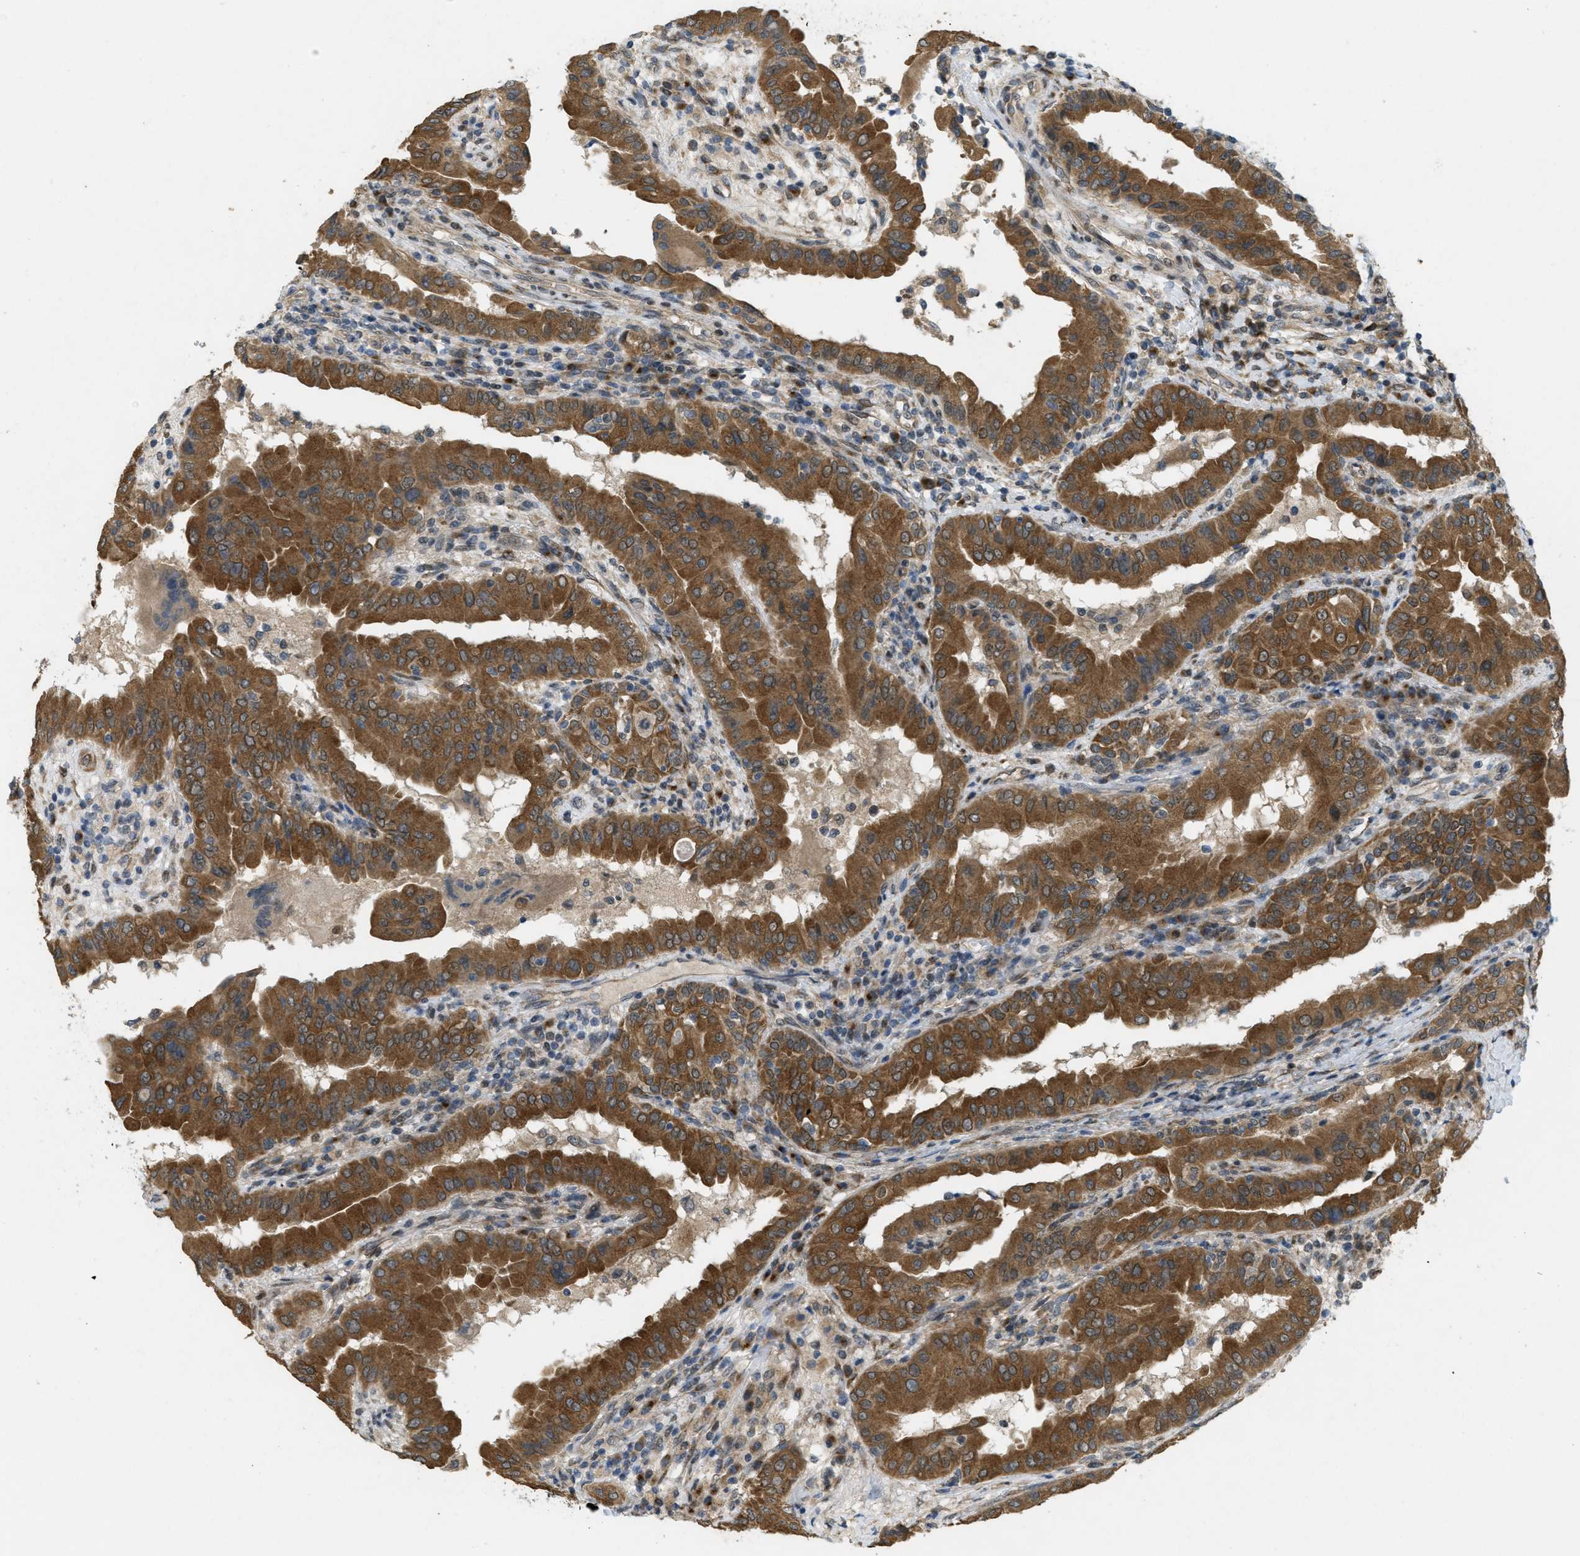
{"staining": {"intensity": "moderate", "quantity": ">75%", "location": "cytoplasmic/membranous"}, "tissue": "thyroid cancer", "cell_type": "Tumor cells", "image_type": "cancer", "snomed": [{"axis": "morphology", "description": "Papillary adenocarcinoma, NOS"}, {"axis": "topography", "description": "Thyroid gland"}], "caption": "Immunohistochemical staining of thyroid papillary adenocarcinoma displays medium levels of moderate cytoplasmic/membranous protein positivity in about >75% of tumor cells.", "gene": "IFNLR1", "patient": {"sex": "male", "age": 33}}